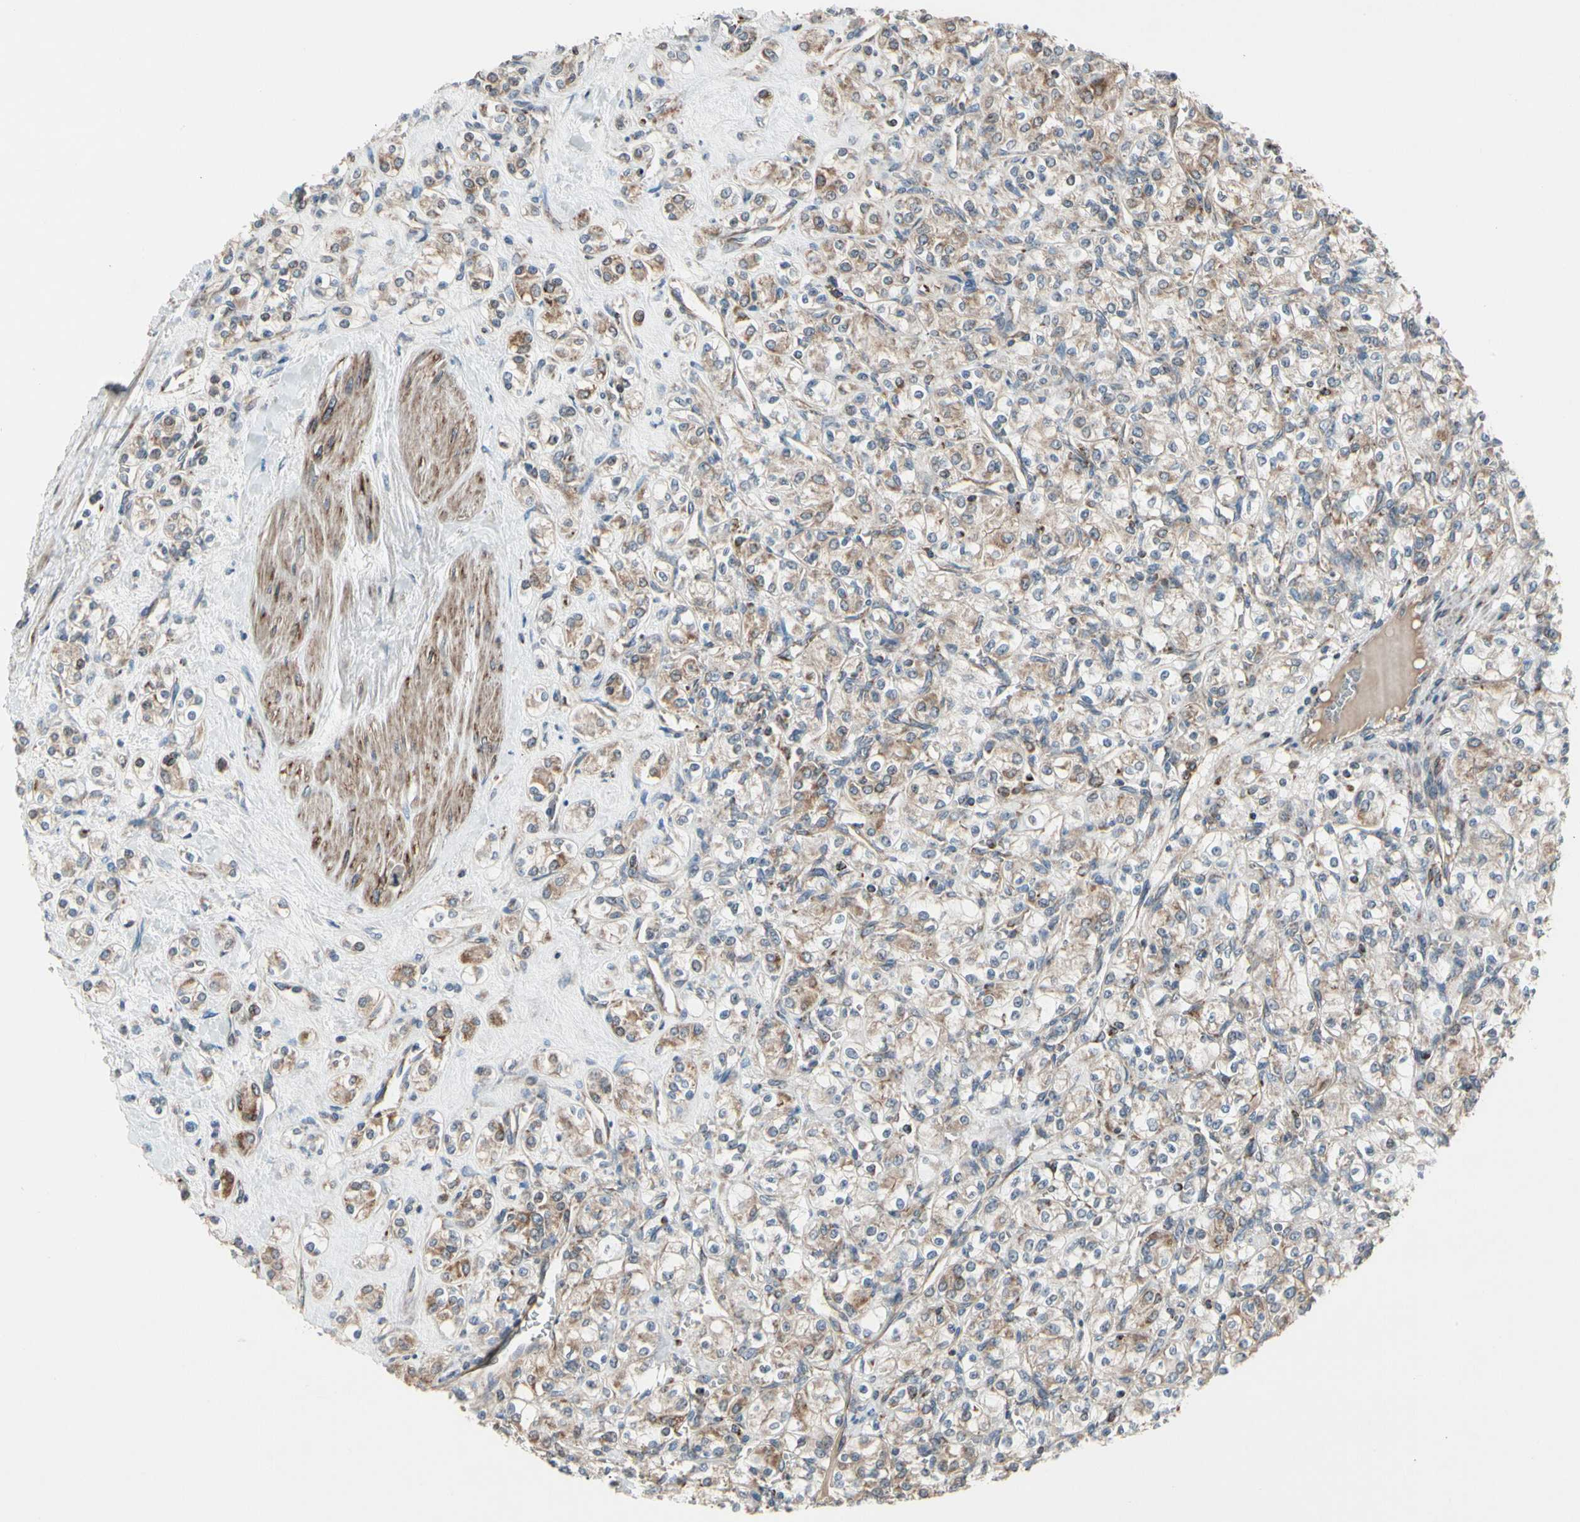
{"staining": {"intensity": "weak", "quantity": ">75%", "location": "cytoplasmic/membranous"}, "tissue": "renal cancer", "cell_type": "Tumor cells", "image_type": "cancer", "snomed": [{"axis": "morphology", "description": "Adenocarcinoma, NOS"}, {"axis": "topography", "description": "Kidney"}], "caption": "A low amount of weak cytoplasmic/membranous expression is seen in approximately >75% of tumor cells in renal cancer tissue. Using DAB (3,3'-diaminobenzidine) (brown) and hematoxylin (blue) stains, captured at high magnification using brightfield microscopy.", "gene": "CPT1A", "patient": {"sex": "male", "age": 77}}